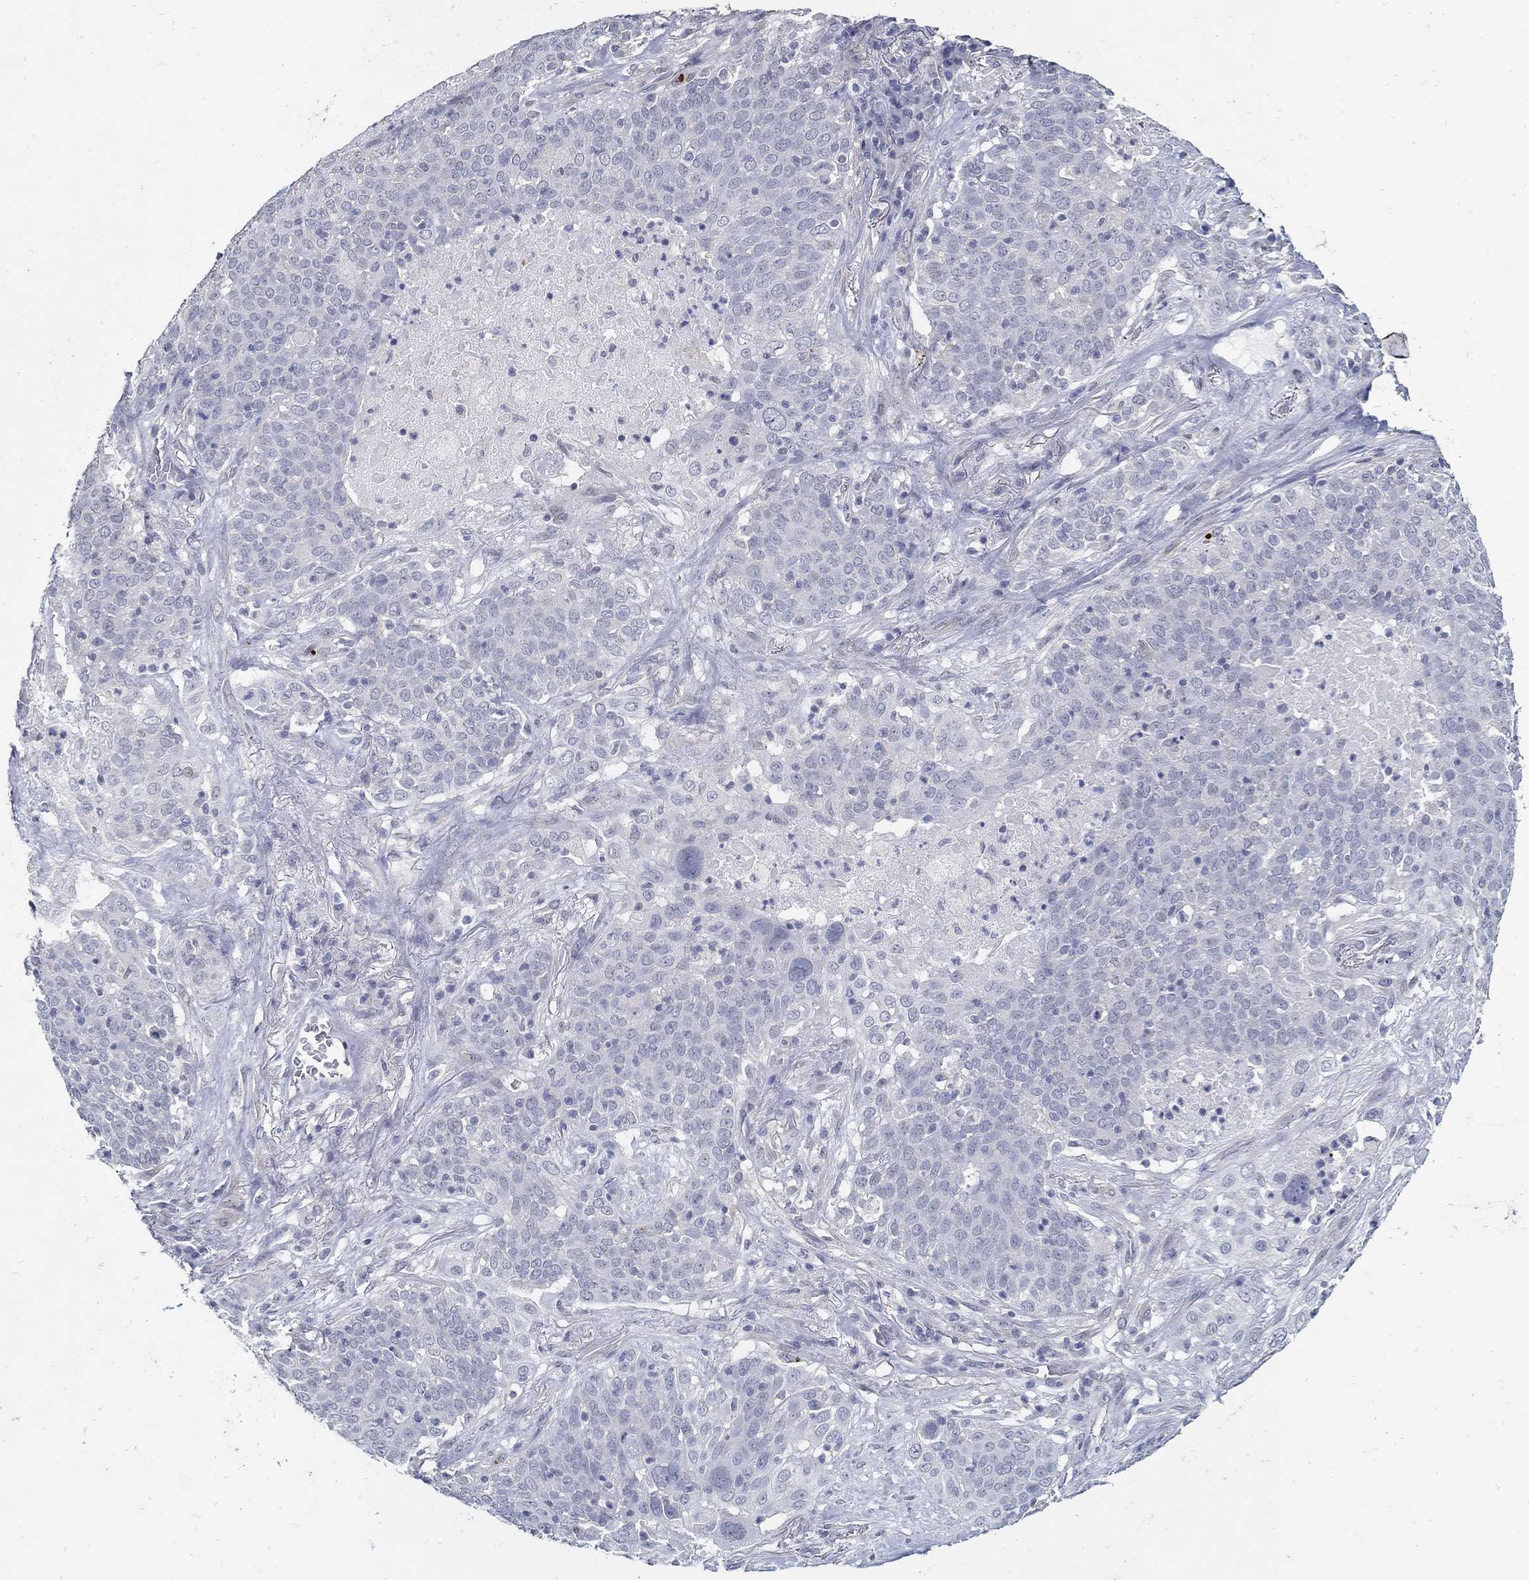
{"staining": {"intensity": "negative", "quantity": "none", "location": "none"}, "tissue": "lung cancer", "cell_type": "Tumor cells", "image_type": "cancer", "snomed": [{"axis": "morphology", "description": "Squamous cell carcinoma, NOS"}, {"axis": "topography", "description": "Lung"}], "caption": "Photomicrograph shows no significant protein expression in tumor cells of lung cancer (squamous cell carcinoma). (Brightfield microscopy of DAB (3,3'-diaminobenzidine) immunohistochemistry (IHC) at high magnification).", "gene": "USP29", "patient": {"sex": "male", "age": 82}}